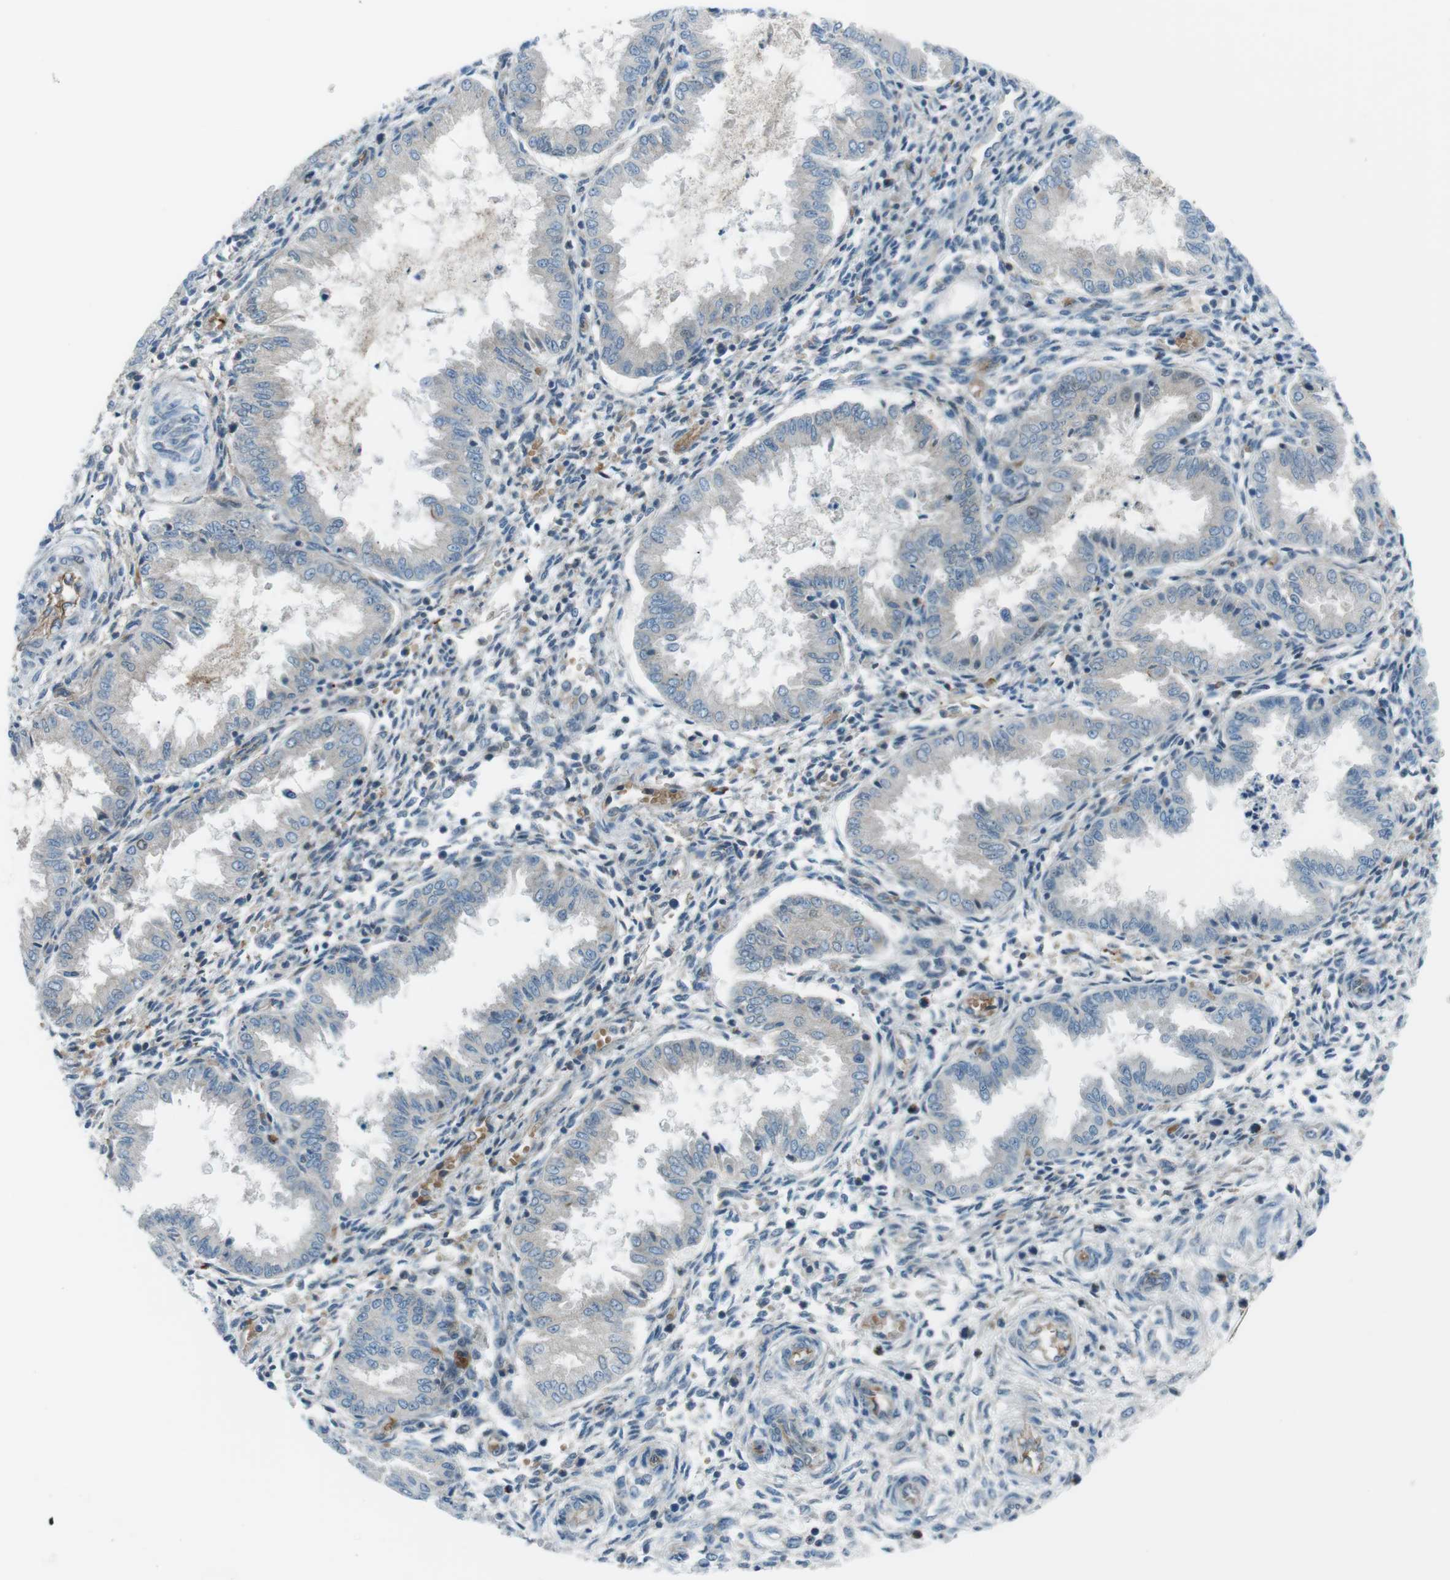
{"staining": {"intensity": "moderate", "quantity": "<25%", "location": "cytoplasmic/membranous"}, "tissue": "endometrium", "cell_type": "Cells in endometrial stroma", "image_type": "normal", "snomed": [{"axis": "morphology", "description": "Normal tissue, NOS"}, {"axis": "topography", "description": "Endometrium"}], "caption": "Immunohistochemical staining of normal human endometrium exhibits <25% levels of moderate cytoplasmic/membranous protein positivity in about <25% of cells in endometrial stroma. The staining is performed using DAB brown chromogen to label protein expression. The nuclei are counter-stained blue using hematoxylin.", "gene": "SPTA1", "patient": {"sex": "female", "age": 33}}